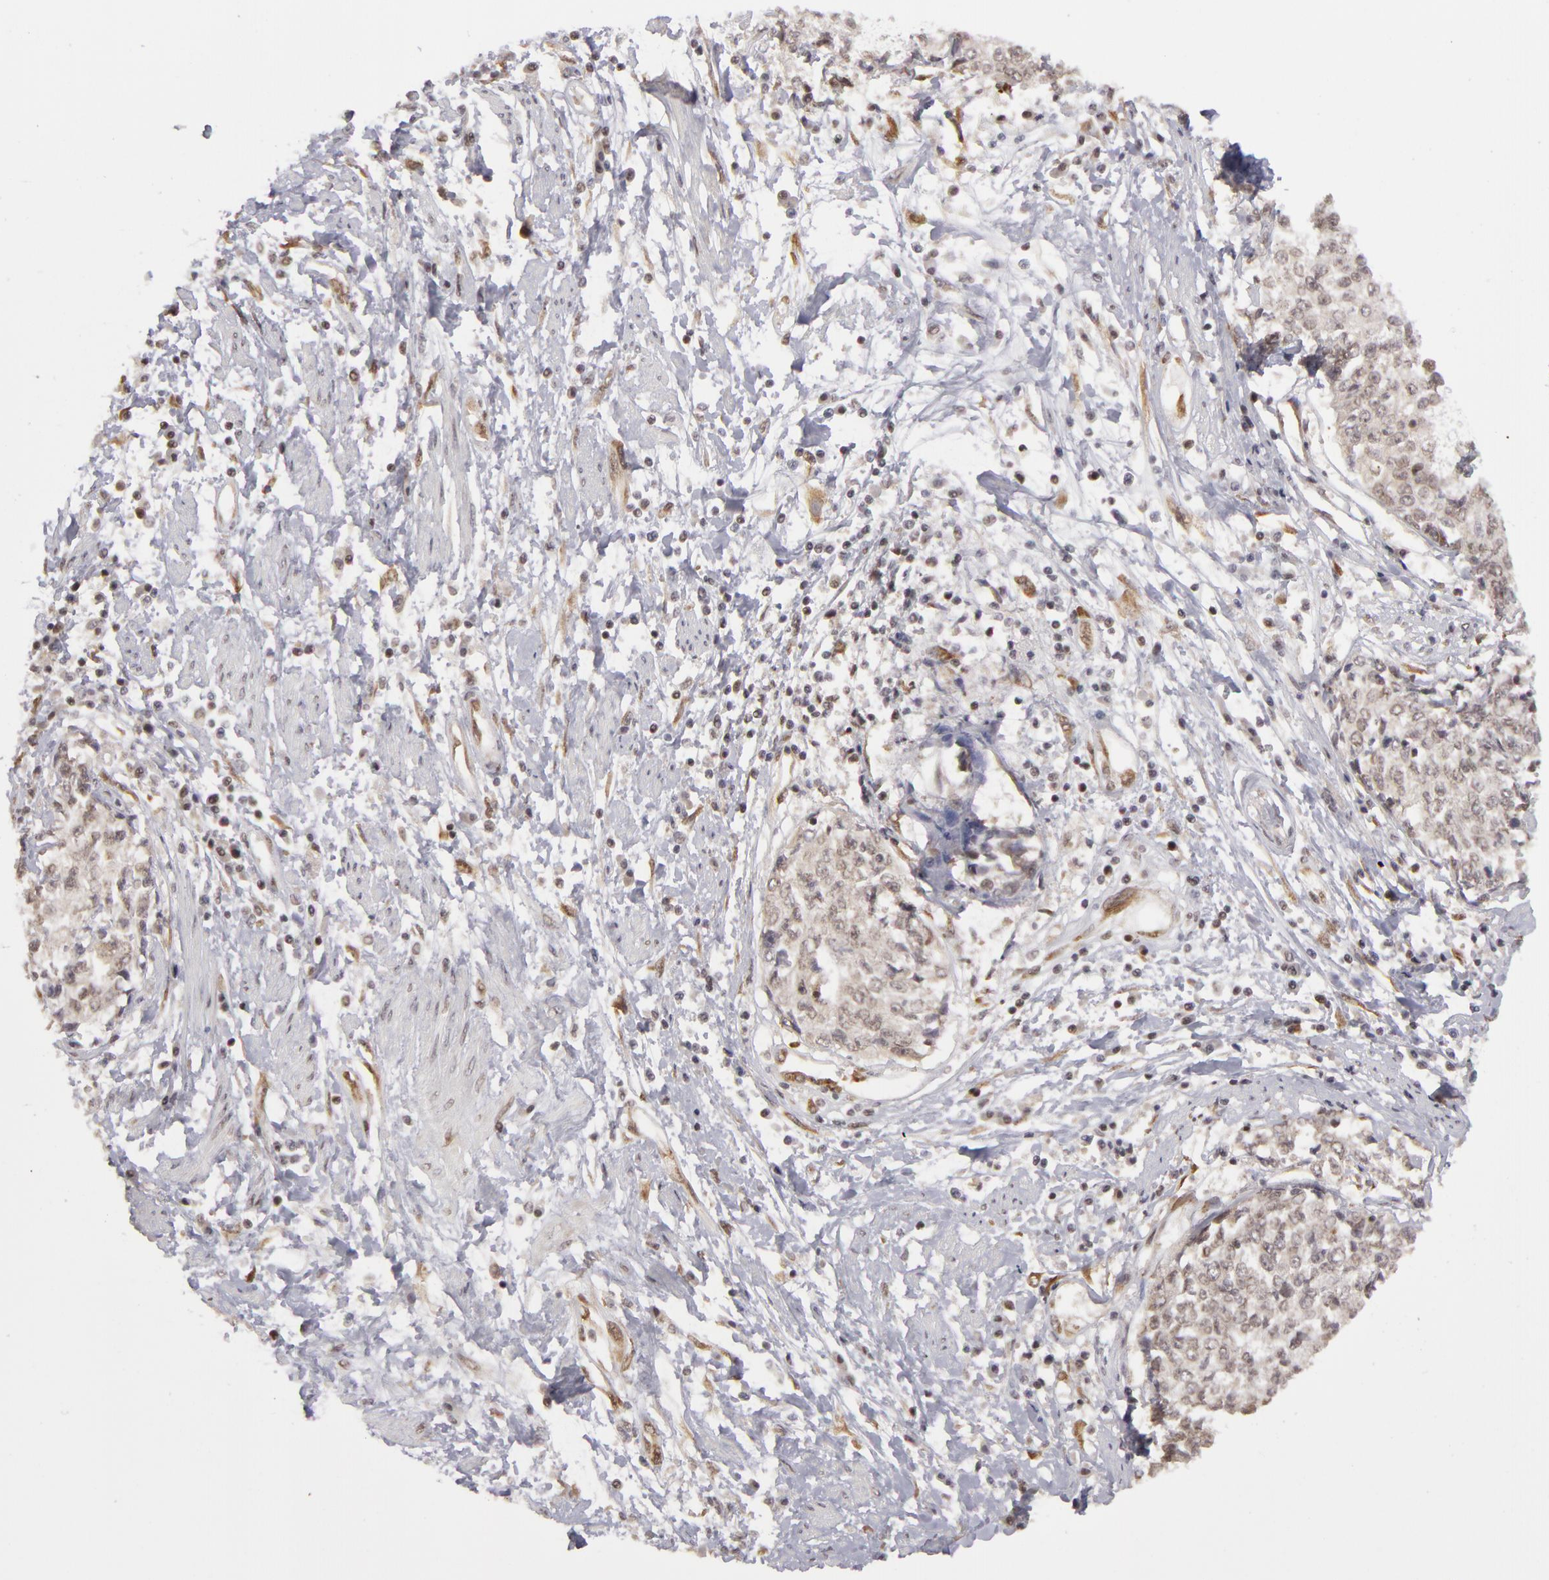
{"staining": {"intensity": "weak", "quantity": "<25%", "location": "cytoplasmic/membranous"}, "tissue": "cervical cancer", "cell_type": "Tumor cells", "image_type": "cancer", "snomed": [{"axis": "morphology", "description": "Squamous cell carcinoma, NOS"}, {"axis": "topography", "description": "Cervix"}], "caption": "The histopathology image demonstrates no staining of tumor cells in cervical cancer (squamous cell carcinoma). Brightfield microscopy of immunohistochemistry (IHC) stained with DAB (brown) and hematoxylin (blue), captured at high magnification.", "gene": "ZNF133", "patient": {"sex": "female", "age": 57}}